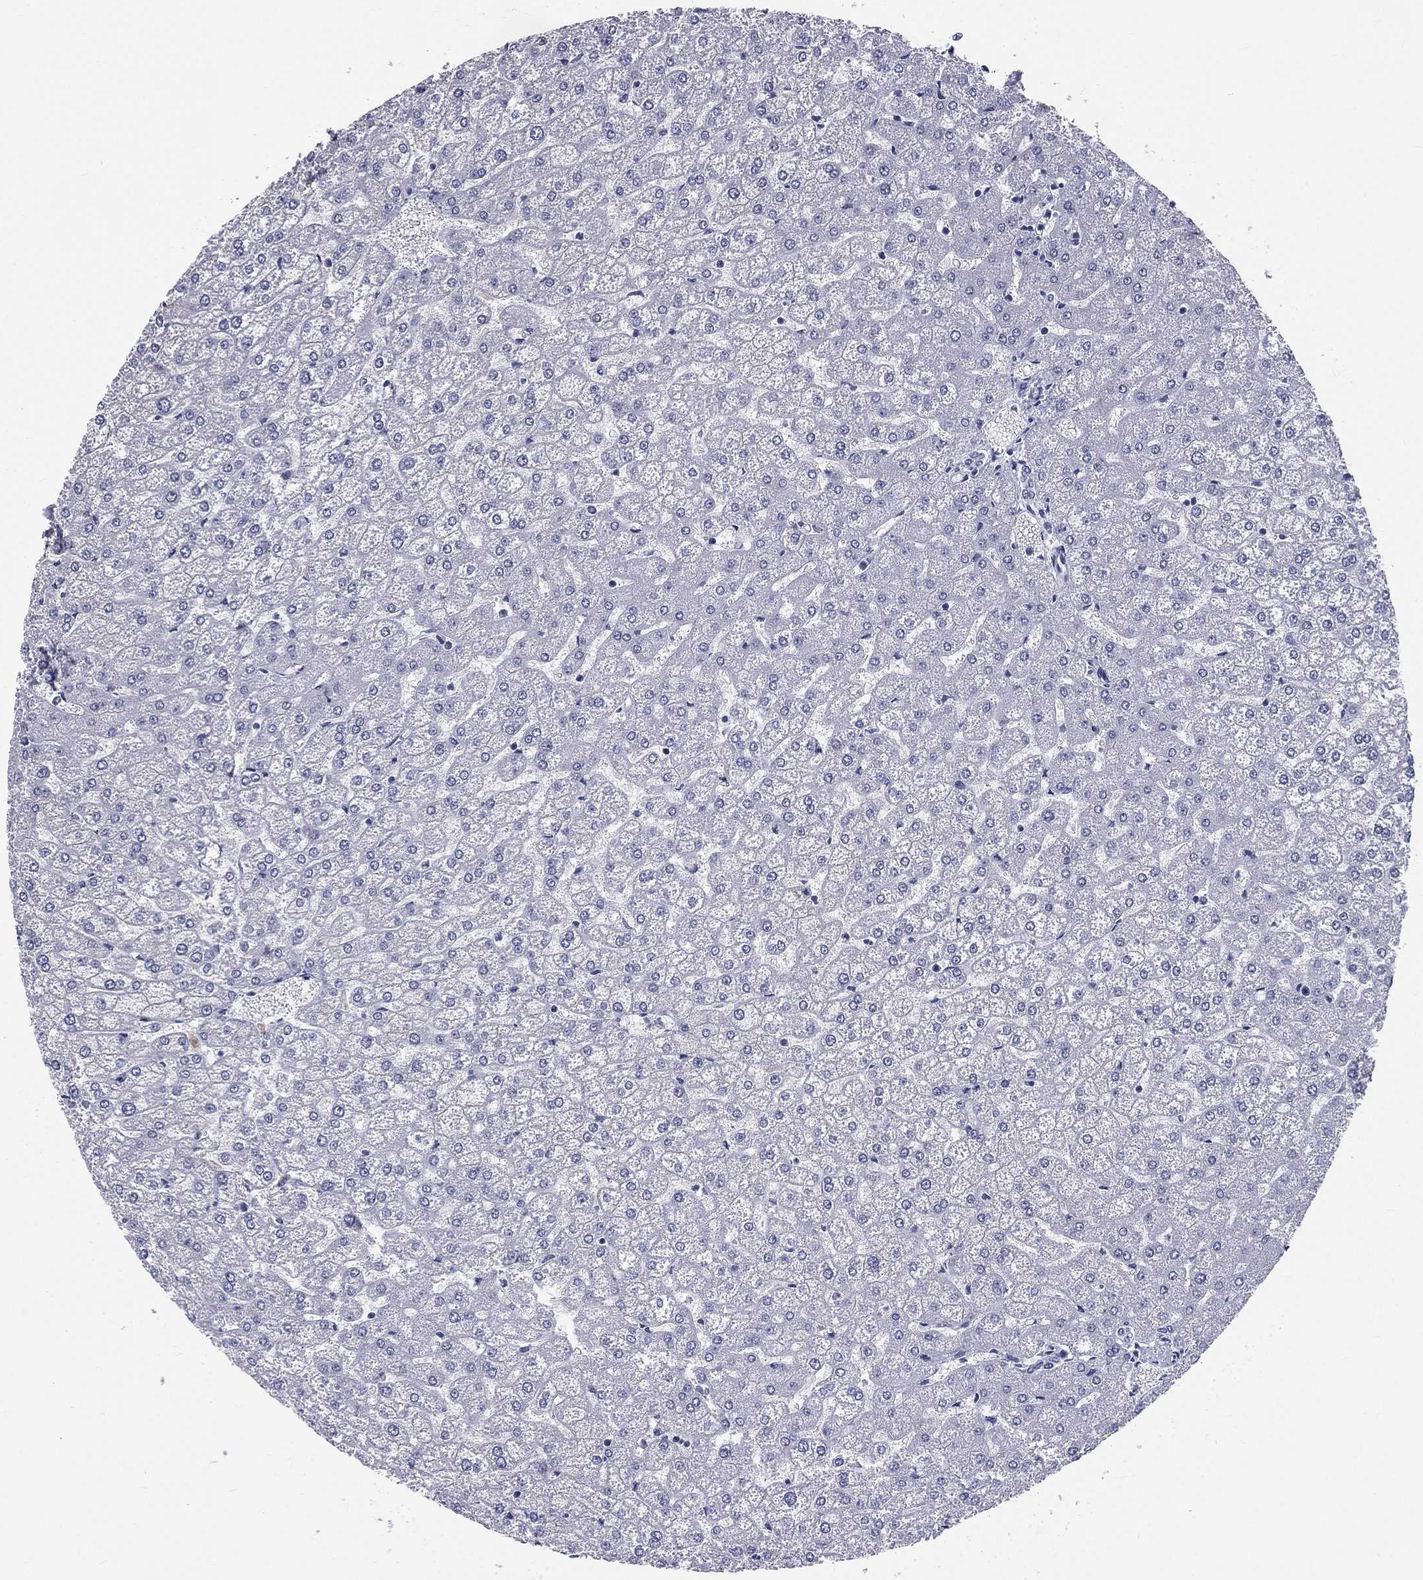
{"staining": {"intensity": "negative", "quantity": "none", "location": "none"}, "tissue": "liver", "cell_type": "Cholangiocytes", "image_type": "normal", "snomed": [{"axis": "morphology", "description": "Normal tissue, NOS"}, {"axis": "topography", "description": "Liver"}], "caption": "Immunohistochemistry (IHC) photomicrograph of unremarkable human liver stained for a protein (brown), which exhibits no staining in cholangiocytes.", "gene": "IFT27", "patient": {"sex": "female", "age": 32}}